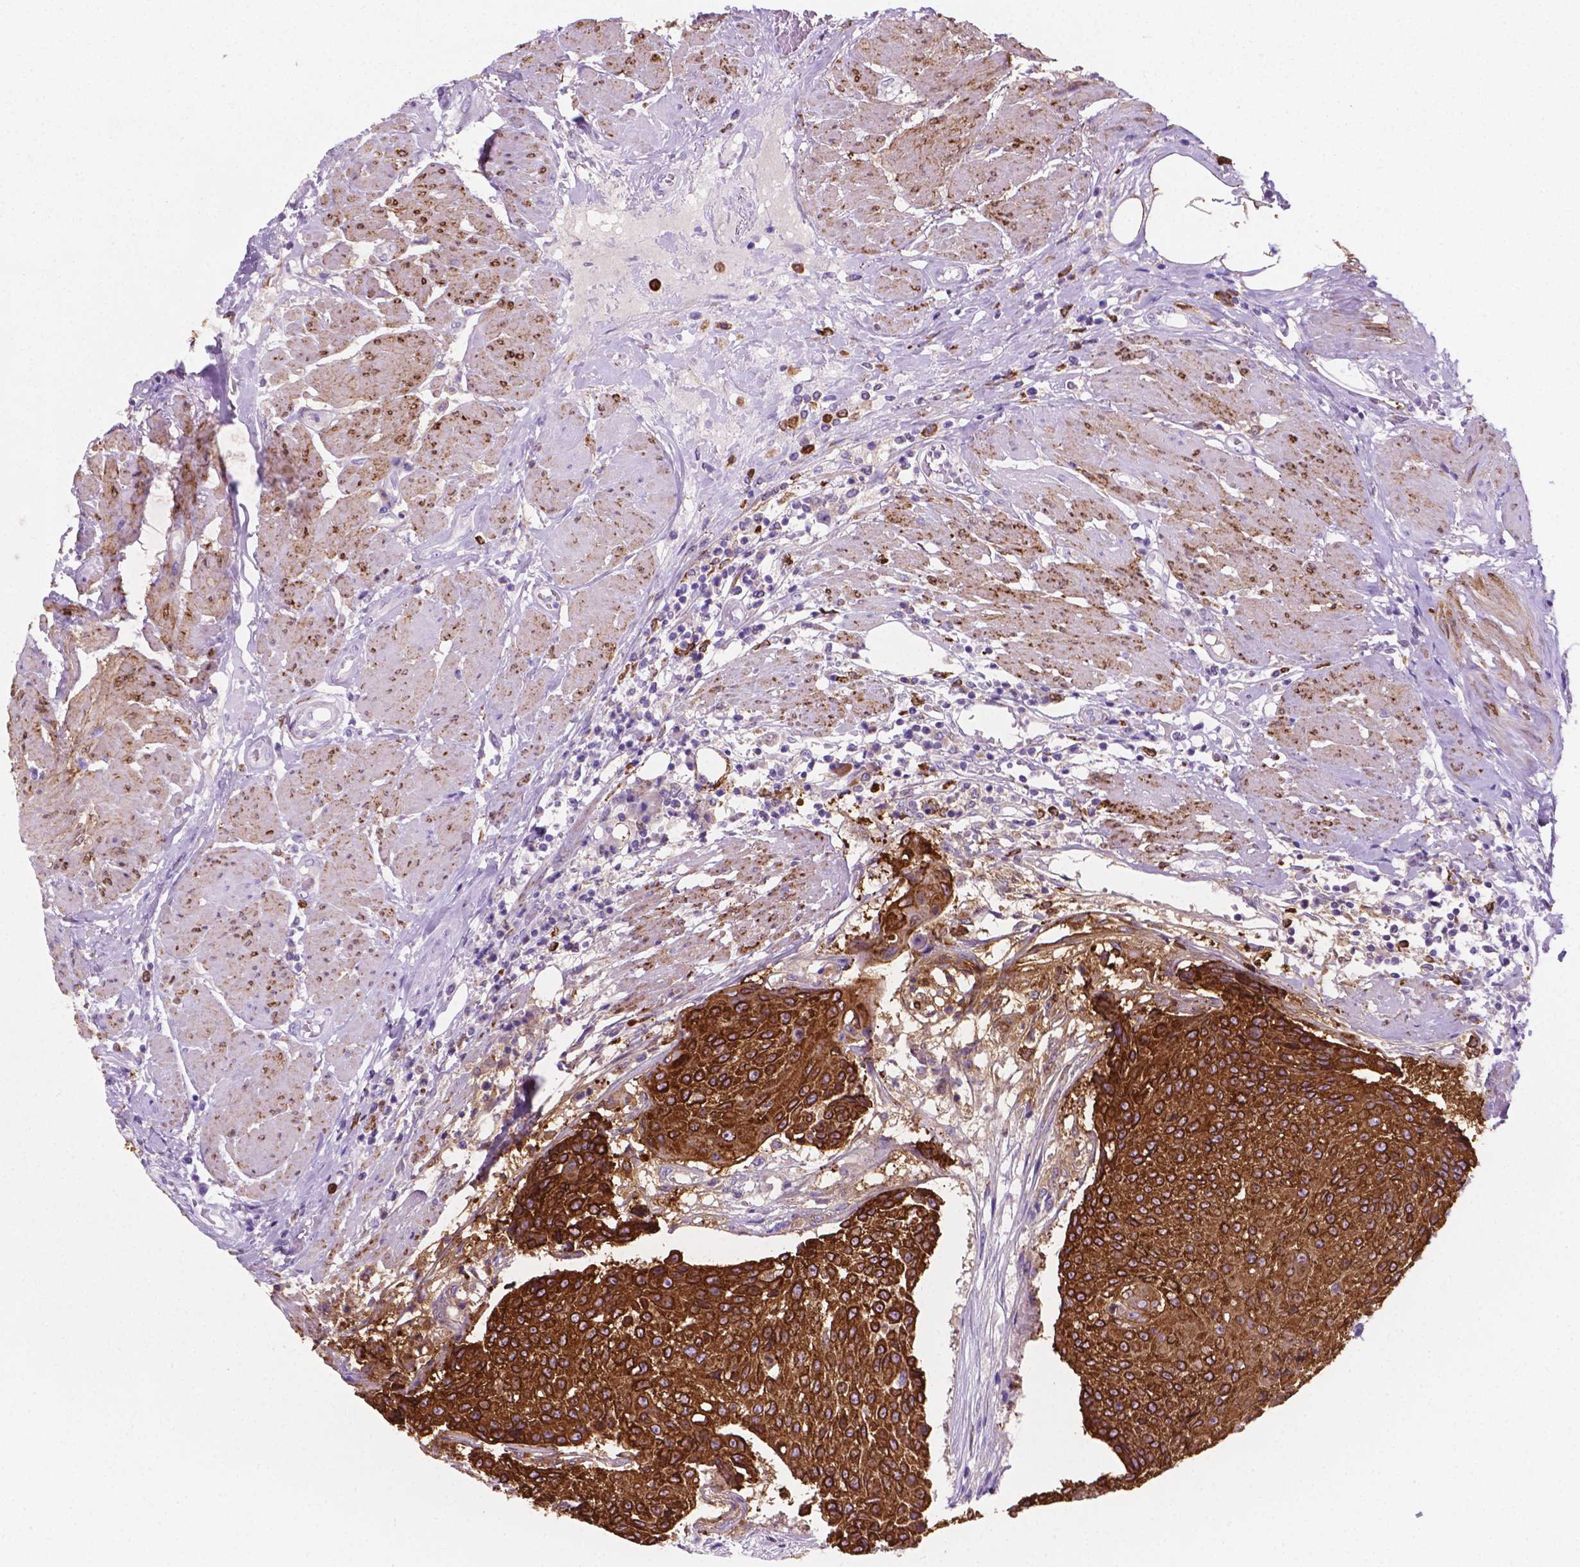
{"staining": {"intensity": "strong", "quantity": ">75%", "location": "cytoplasmic/membranous"}, "tissue": "urothelial cancer", "cell_type": "Tumor cells", "image_type": "cancer", "snomed": [{"axis": "morphology", "description": "Urothelial carcinoma, High grade"}, {"axis": "topography", "description": "Urinary bladder"}], "caption": "A micrograph of urothelial carcinoma (high-grade) stained for a protein exhibits strong cytoplasmic/membranous brown staining in tumor cells. Immunohistochemistry stains the protein in brown and the nuclei are stained blue.", "gene": "MACF1", "patient": {"sex": "female", "age": 63}}